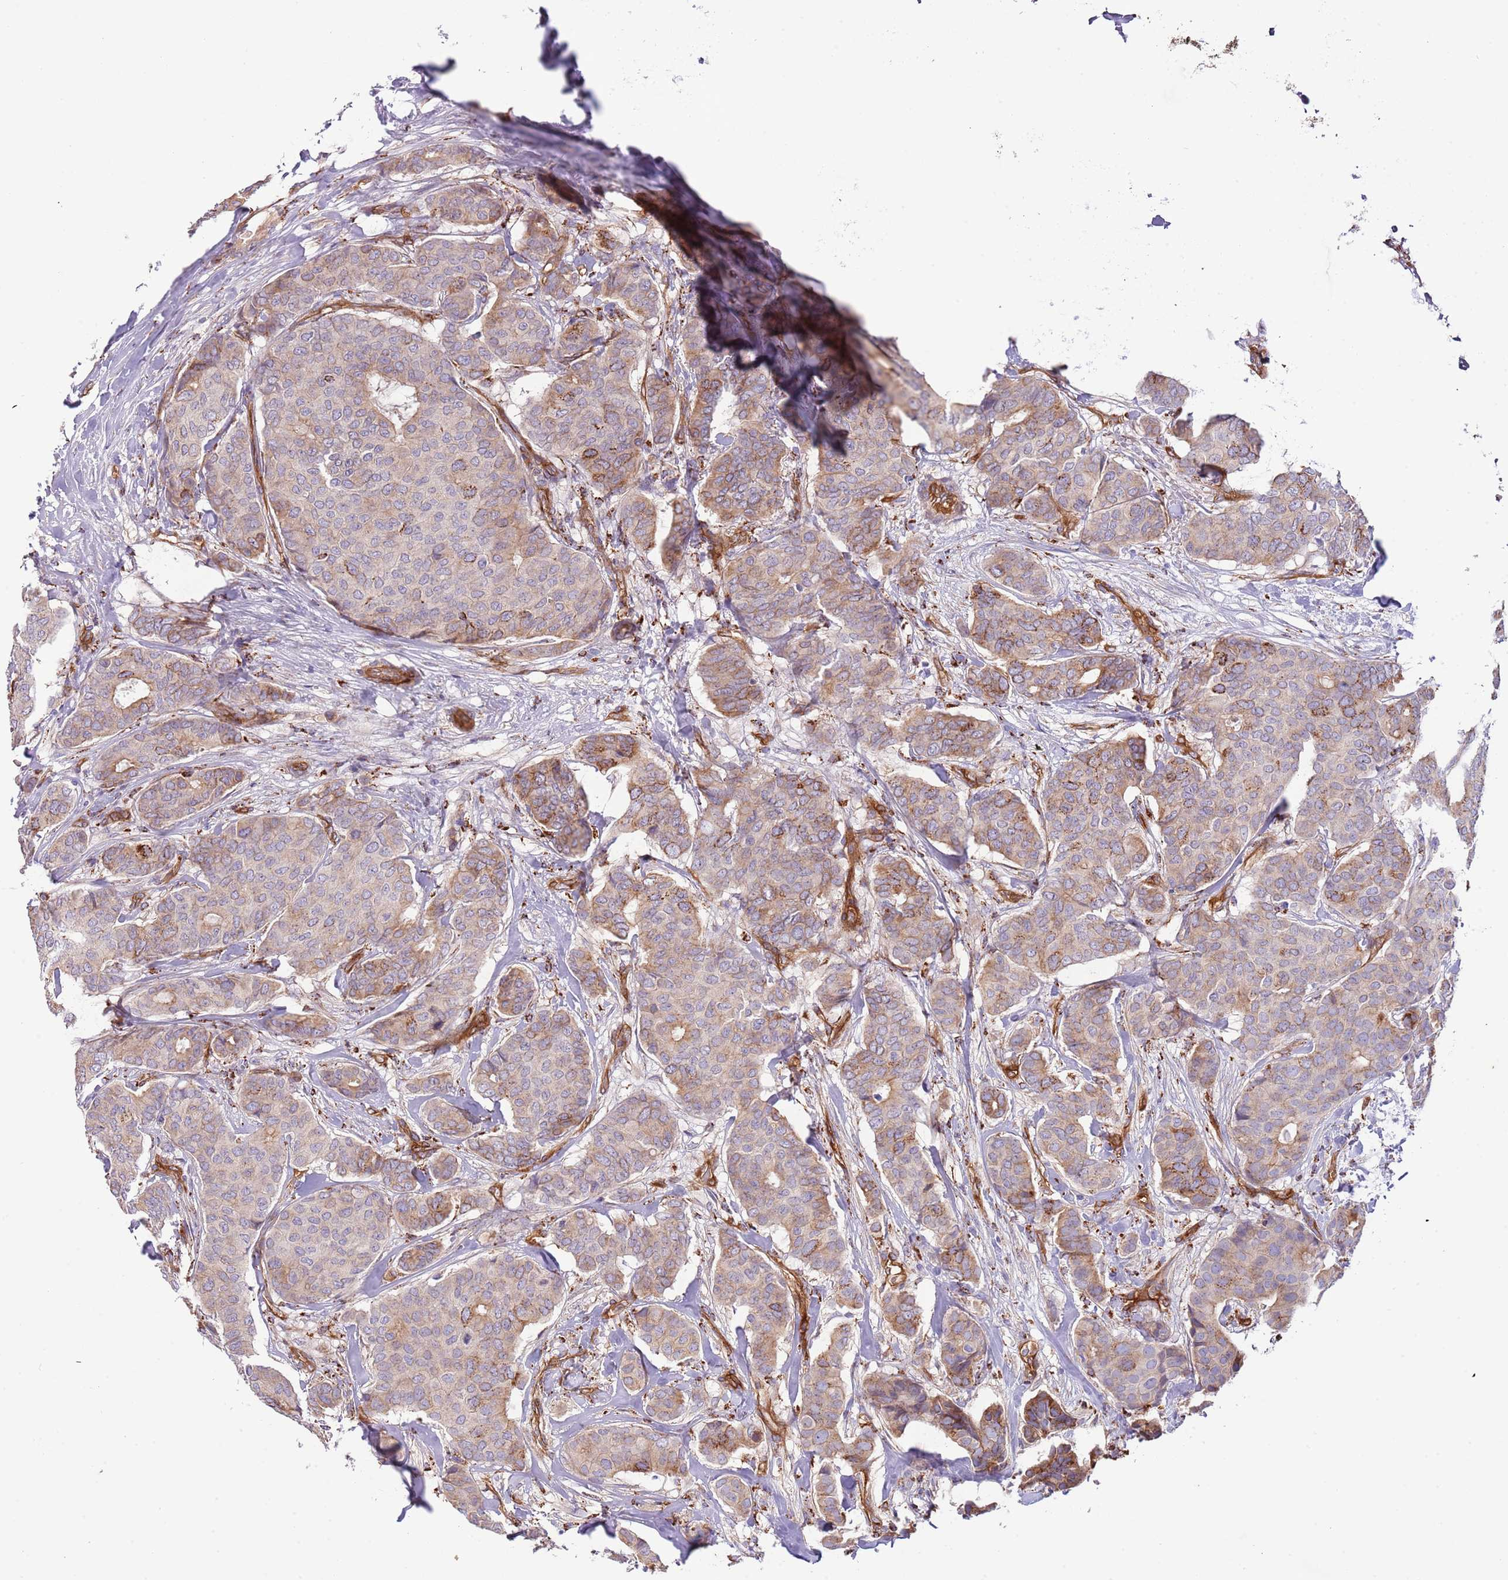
{"staining": {"intensity": "moderate", "quantity": "<25%", "location": "cytoplasmic/membranous"}, "tissue": "breast cancer", "cell_type": "Tumor cells", "image_type": "cancer", "snomed": [{"axis": "morphology", "description": "Duct carcinoma"}, {"axis": "topography", "description": "Breast"}], "caption": "There is low levels of moderate cytoplasmic/membranous positivity in tumor cells of infiltrating ductal carcinoma (breast), as demonstrated by immunohistochemical staining (brown color).", "gene": "DOCK6", "patient": {"sex": "female", "age": 75}}